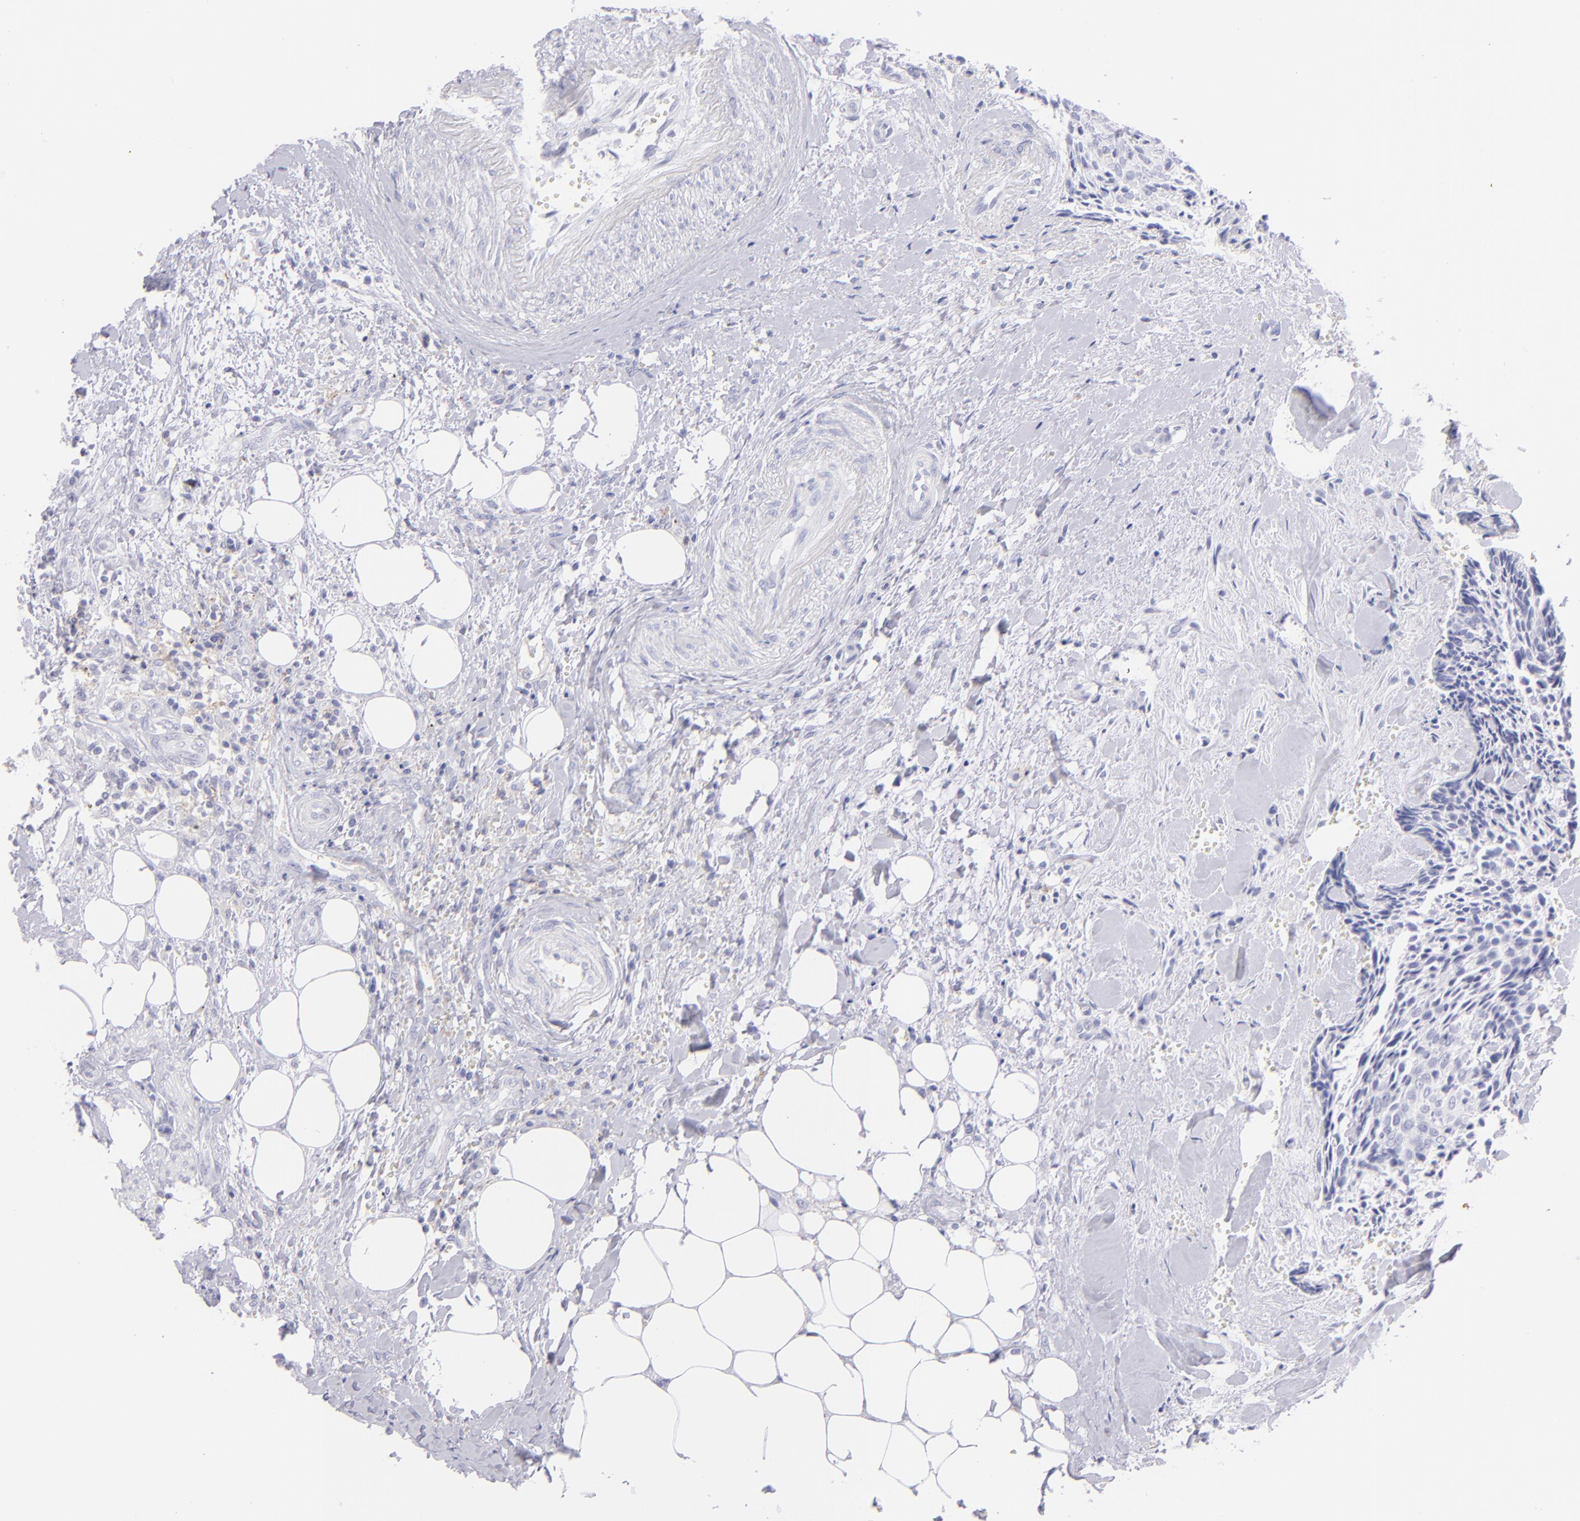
{"staining": {"intensity": "negative", "quantity": "none", "location": "none"}, "tissue": "head and neck cancer", "cell_type": "Tumor cells", "image_type": "cancer", "snomed": [{"axis": "morphology", "description": "Squamous cell carcinoma, NOS"}, {"axis": "topography", "description": "Salivary gland"}, {"axis": "topography", "description": "Head-Neck"}], "caption": "Human head and neck squamous cell carcinoma stained for a protein using IHC reveals no positivity in tumor cells.", "gene": "CD72", "patient": {"sex": "male", "age": 70}}